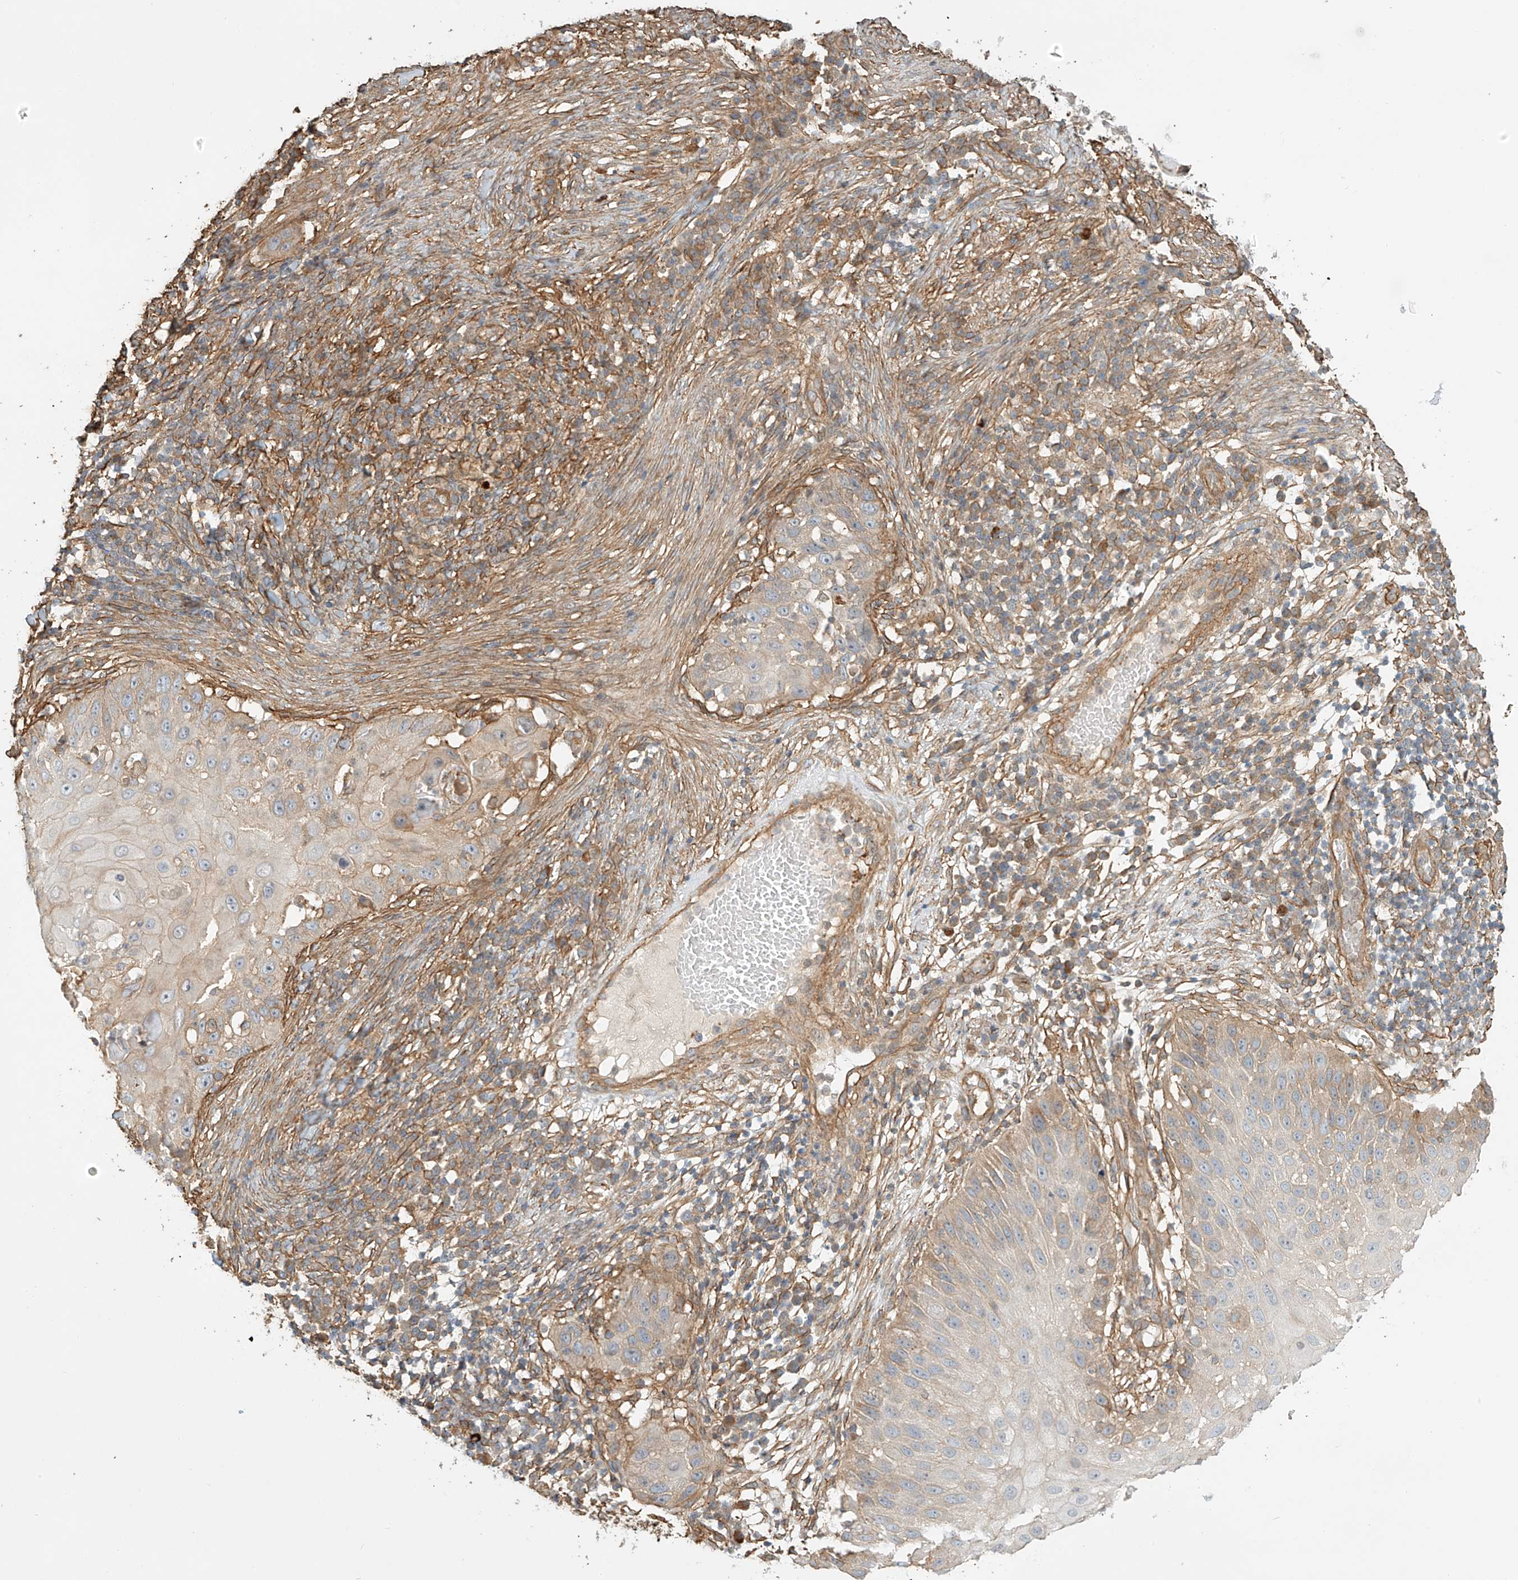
{"staining": {"intensity": "weak", "quantity": "25%-75%", "location": "cytoplasmic/membranous"}, "tissue": "skin cancer", "cell_type": "Tumor cells", "image_type": "cancer", "snomed": [{"axis": "morphology", "description": "Squamous cell carcinoma, NOS"}, {"axis": "topography", "description": "Skin"}], "caption": "Protein staining of skin cancer (squamous cell carcinoma) tissue reveals weak cytoplasmic/membranous staining in approximately 25%-75% of tumor cells.", "gene": "CSMD3", "patient": {"sex": "female", "age": 44}}